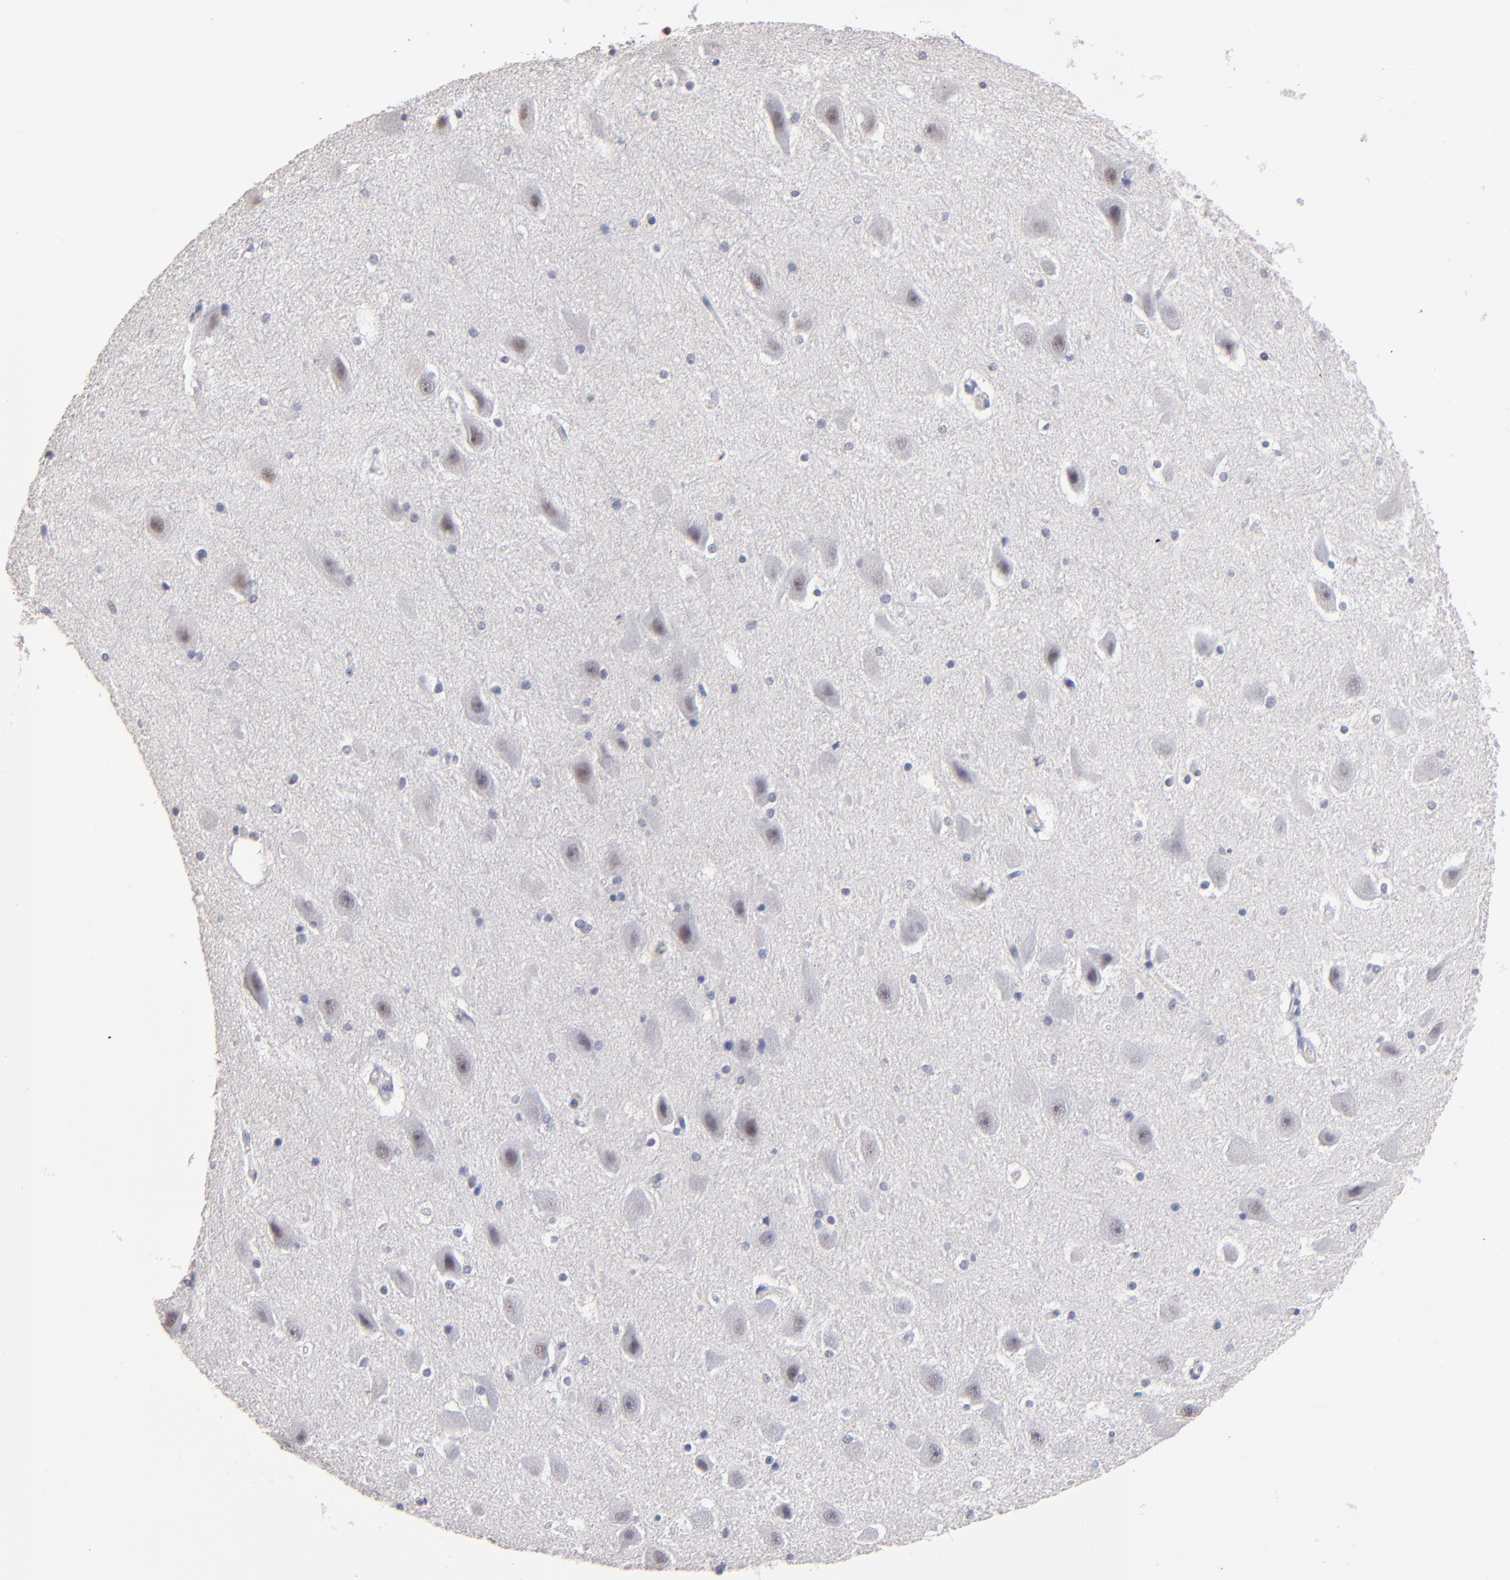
{"staining": {"intensity": "negative", "quantity": "none", "location": "none"}, "tissue": "hippocampus", "cell_type": "Glial cells", "image_type": "normal", "snomed": [{"axis": "morphology", "description": "Normal tissue, NOS"}, {"axis": "topography", "description": "Hippocampus"}], "caption": "Glial cells show no significant protein positivity in normal hippocampus. Nuclei are stained in blue.", "gene": "MN1", "patient": {"sex": "female", "age": 19}}